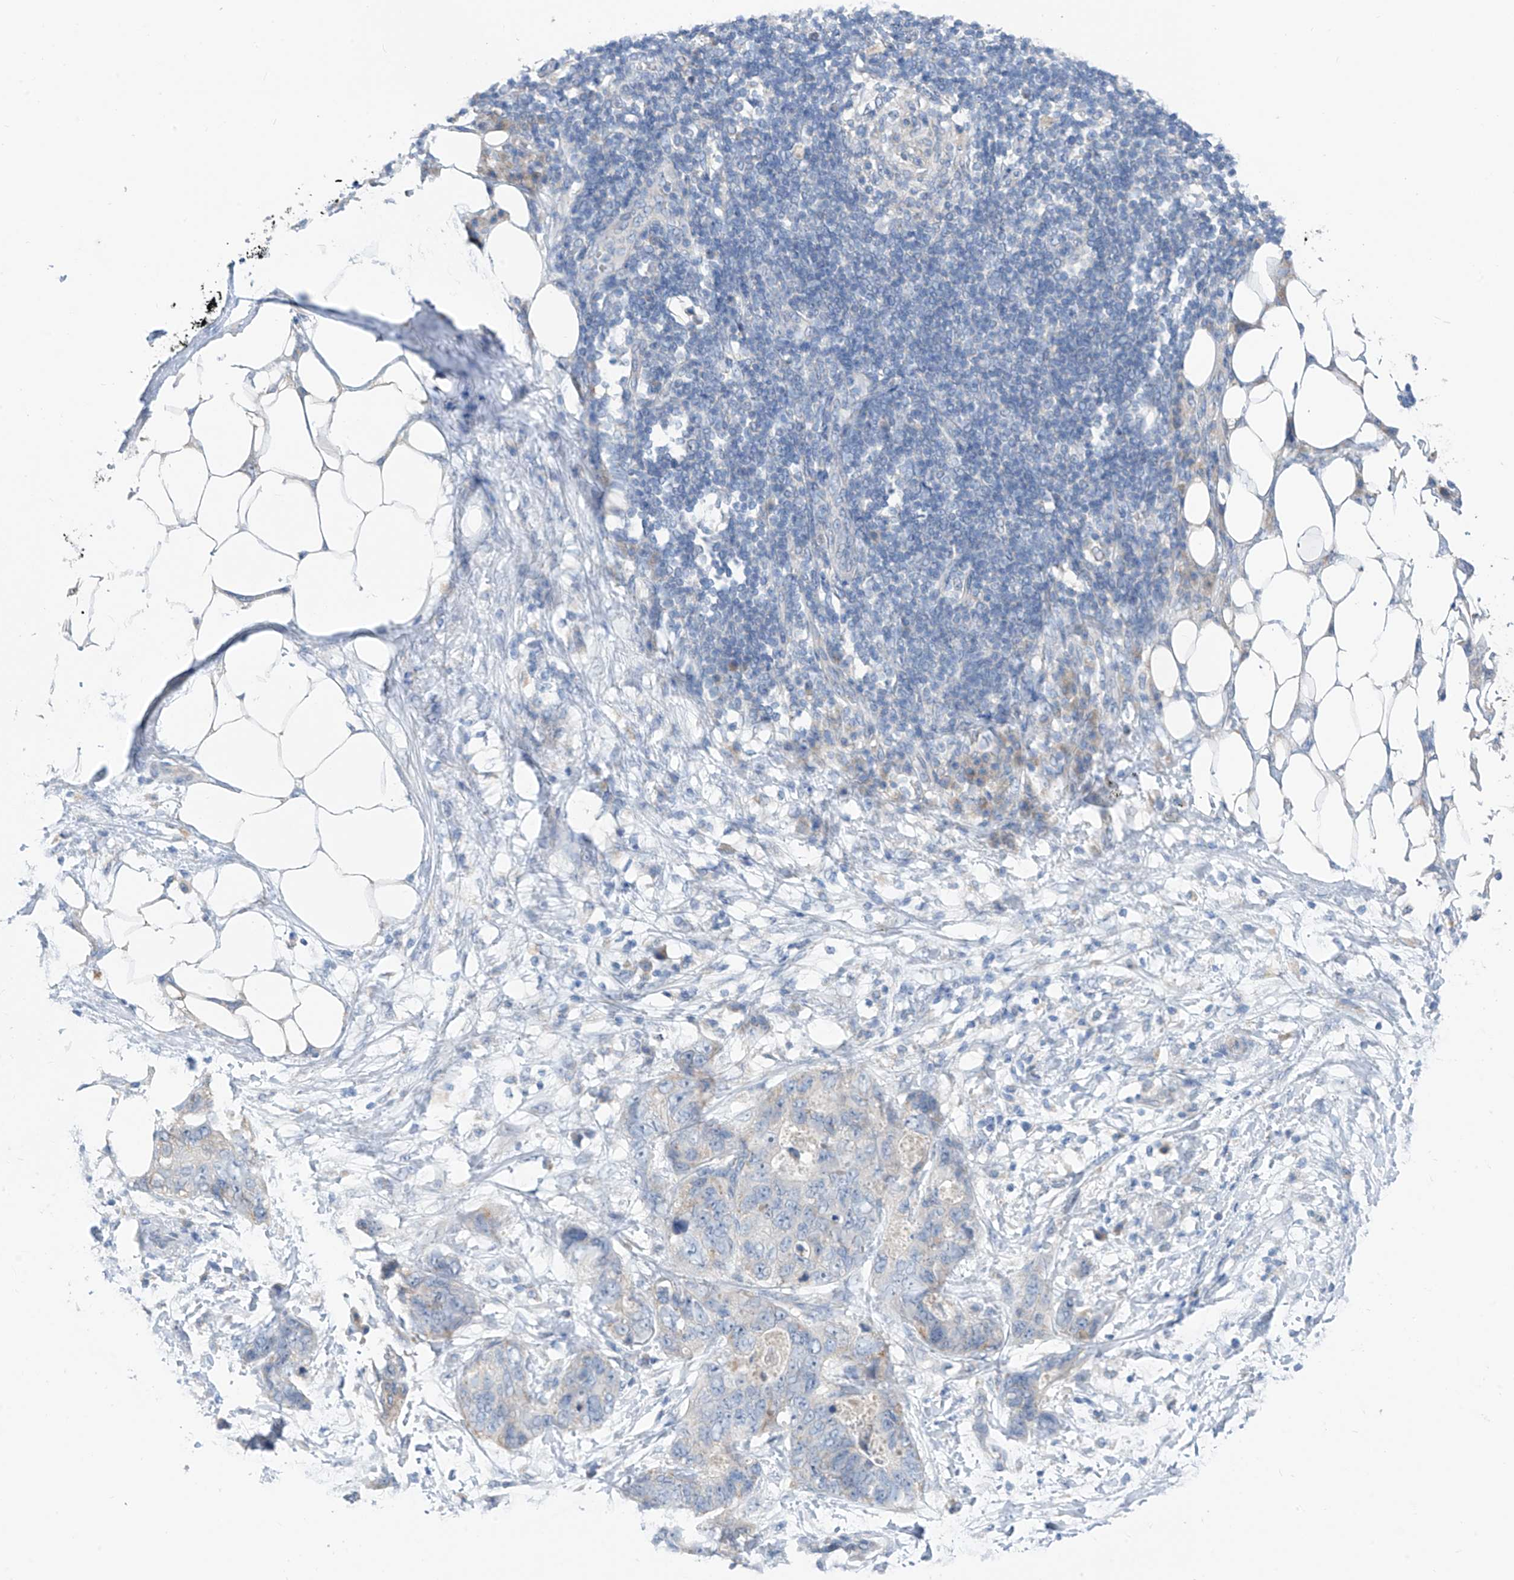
{"staining": {"intensity": "negative", "quantity": "none", "location": "none"}, "tissue": "stomach cancer", "cell_type": "Tumor cells", "image_type": "cancer", "snomed": [{"axis": "morphology", "description": "Adenocarcinoma, NOS"}, {"axis": "topography", "description": "Stomach"}], "caption": "This histopathology image is of stomach cancer stained with immunohistochemistry to label a protein in brown with the nuclei are counter-stained blue. There is no positivity in tumor cells.", "gene": "LDAH", "patient": {"sex": "female", "age": 89}}